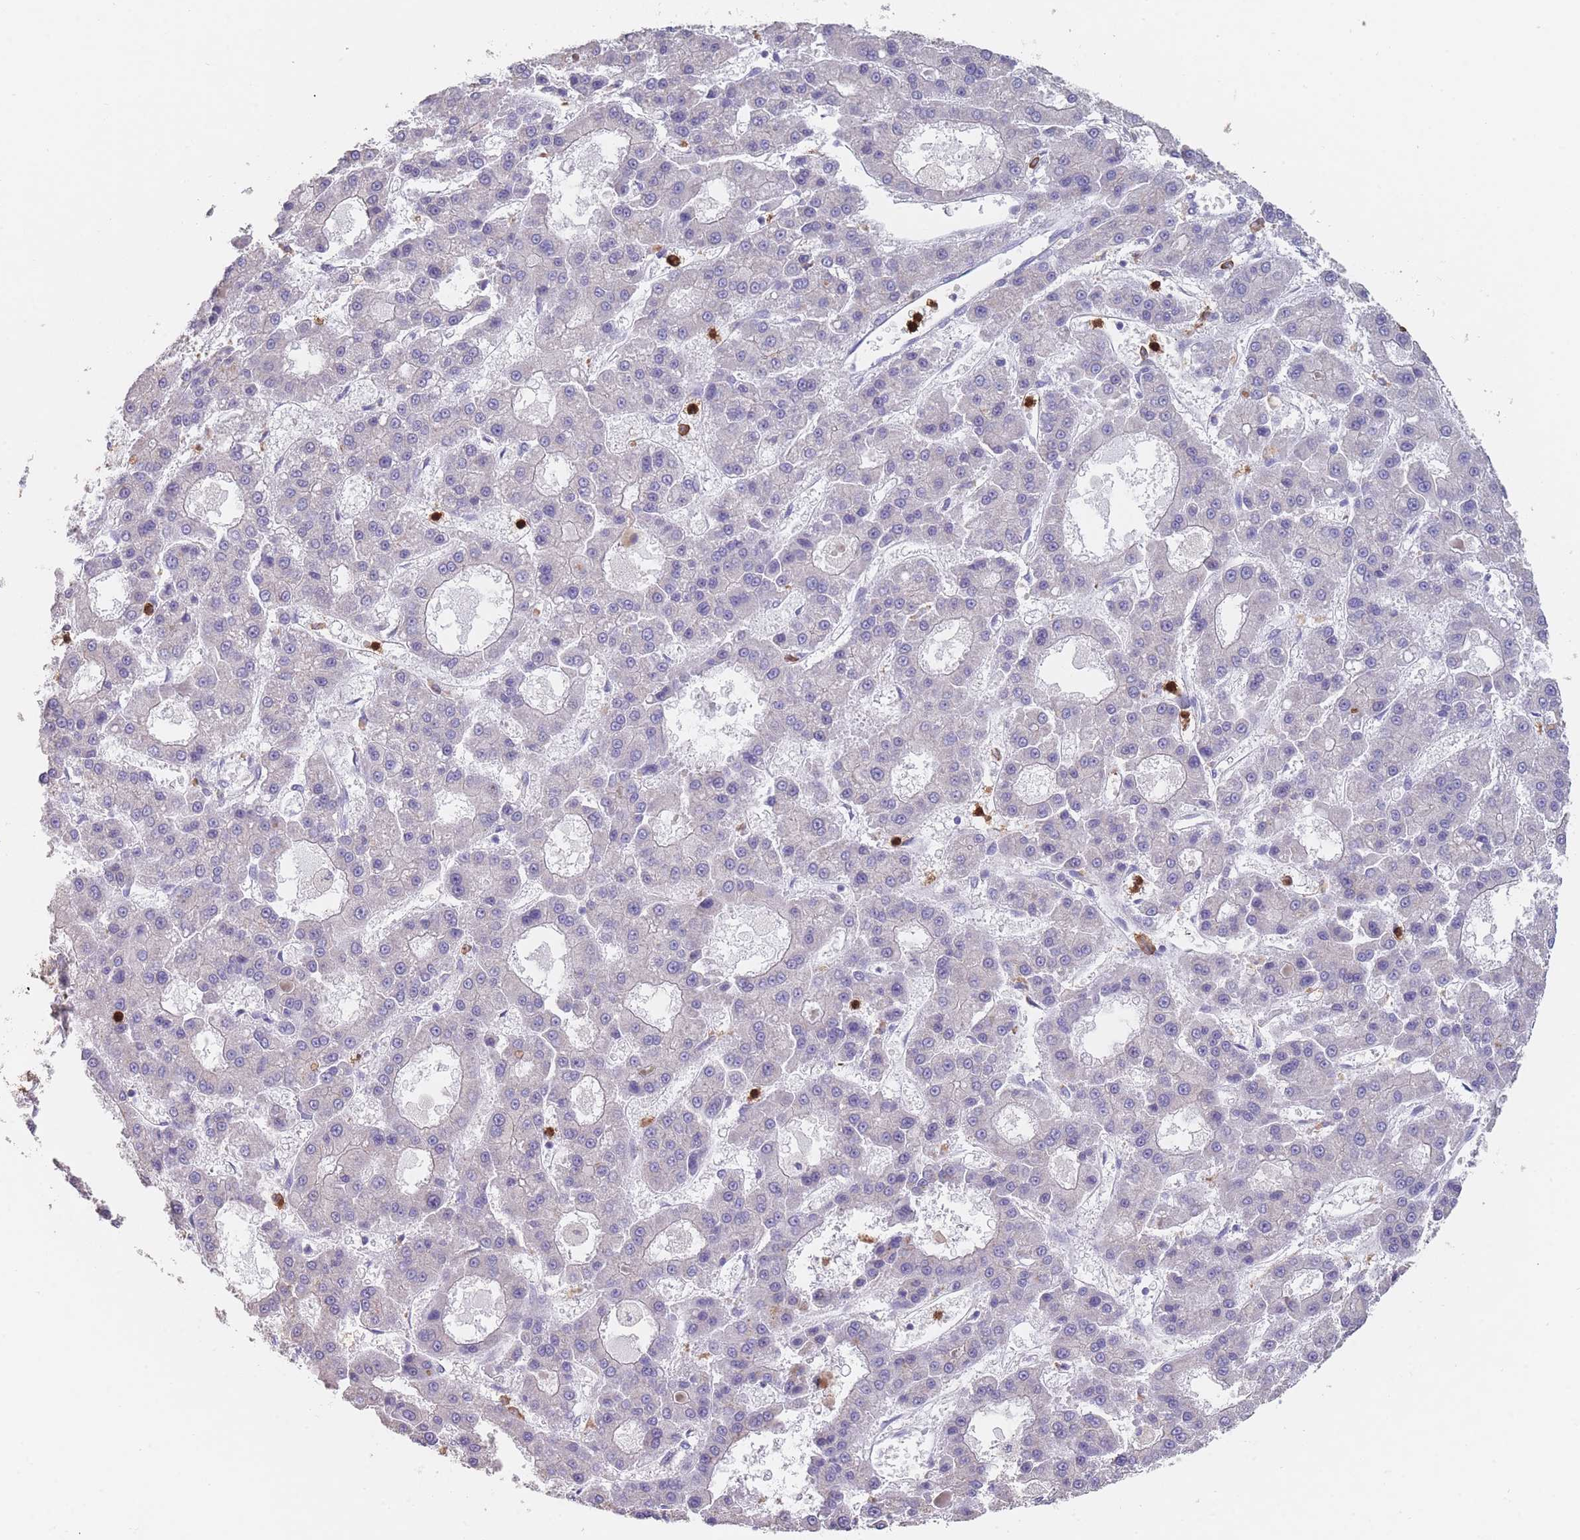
{"staining": {"intensity": "negative", "quantity": "none", "location": "none"}, "tissue": "liver cancer", "cell_type": "Tumor cells", "image_type": "cancer", "snomed": [{"axis": "morphology", "description": "Carcinoma, Hepatocellular, NOS"}, {"axis": "topography", "description": "Liver"}], "caption": "There is no significant positivity in tumor cells of hepatocellular carcinoma (liver).", "gene": "CLEC12A", "patient": {"sex": "male", "age": 70}}